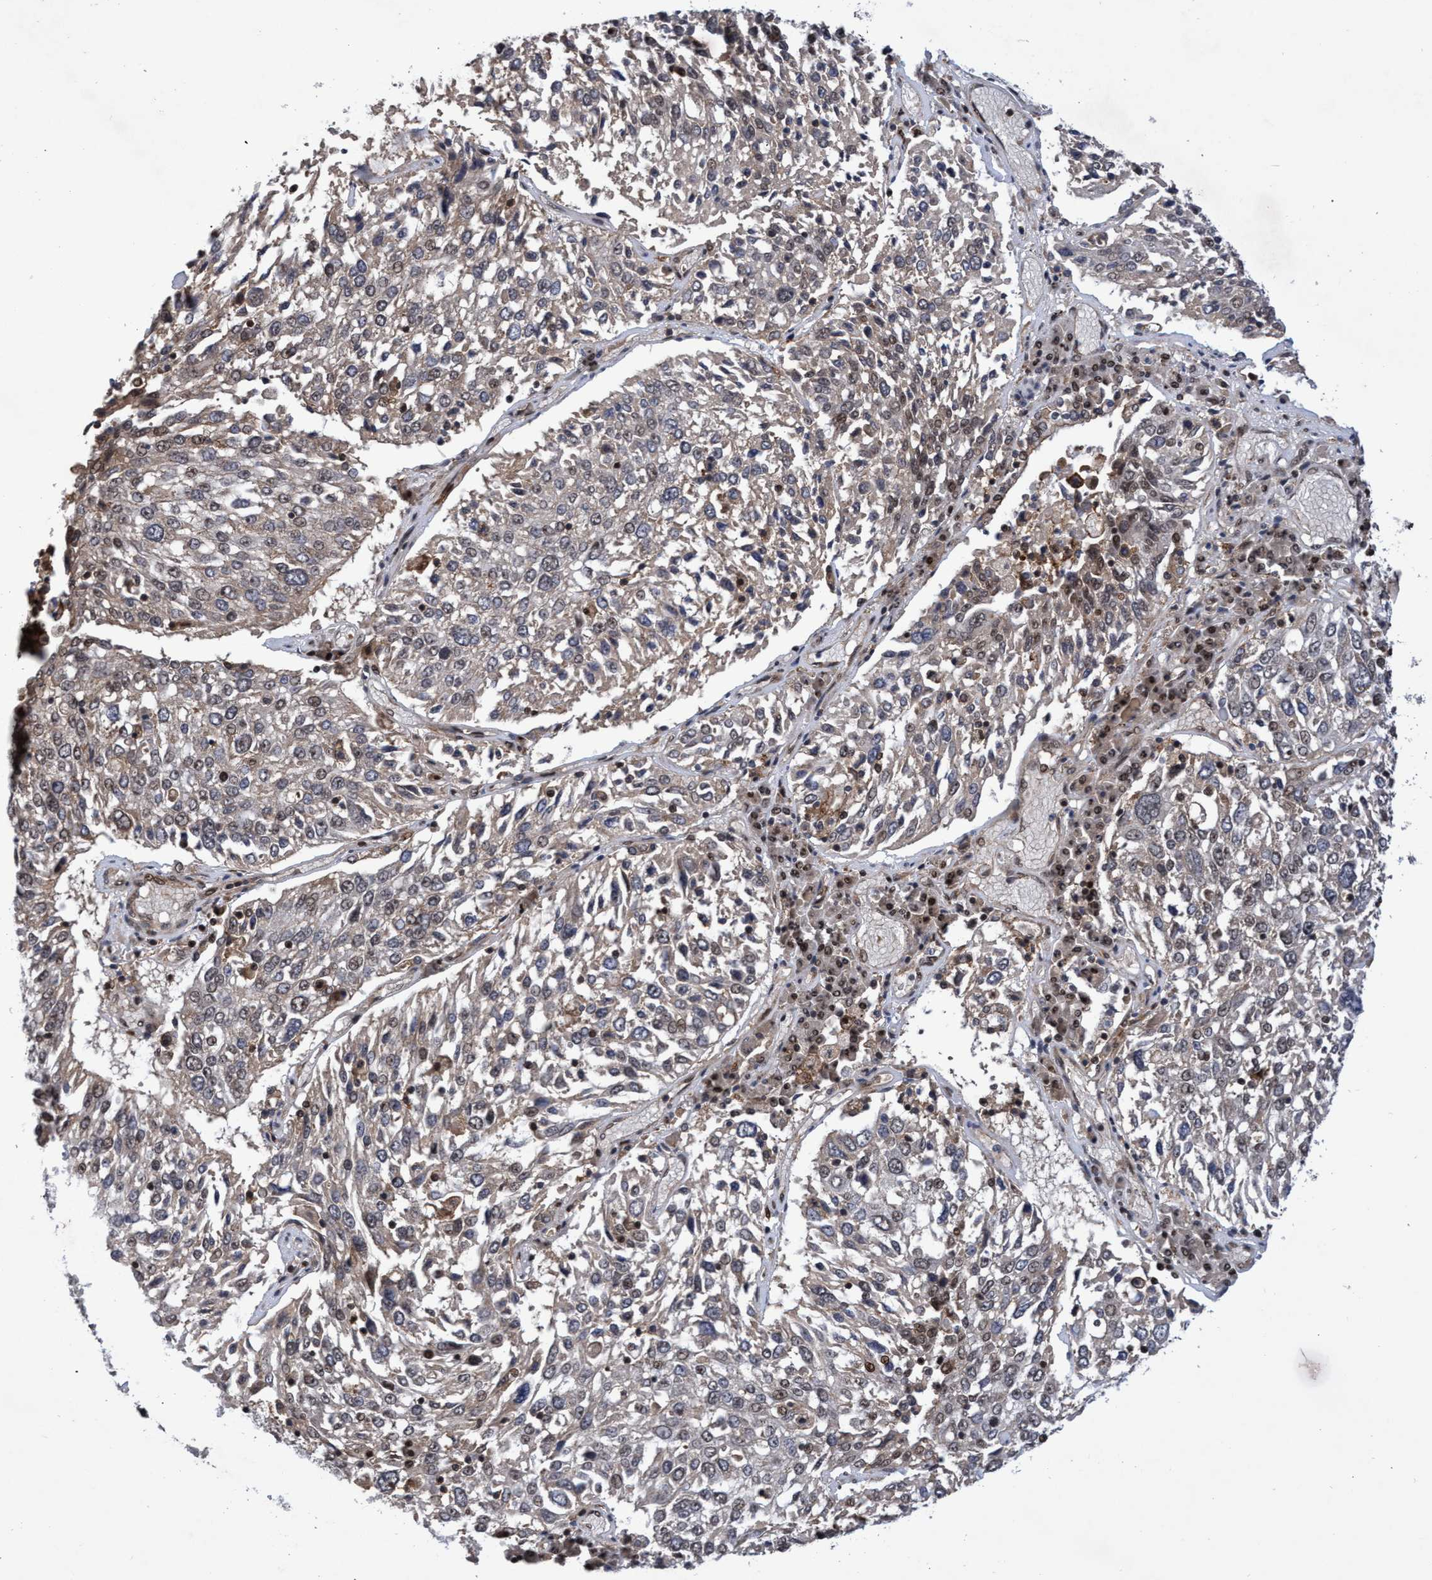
{"staining": {"intensity": "weak", "quantity": "25%-75%", "location": "cytoplasmic/membranous,nuclear"}, "tissue": "lung cancer", "cell_type": "Tumor cells", "image_type": "cancer", "snomed": [{"axis": "morphology", "description": "Squamous cell carcinoma, NOS"}, {"axis": "topography", "description": "Lung"}], "caption": "About 25%-75% of tumor cells in lung cancer (squamous cell carcinoma) display weak cytoplasmic/membranous and nuclear protein expression as visualized by brown immunohistochemical staining.", "gene": "GTF2F1", "patient": {"sex": "male", "age": 65}}